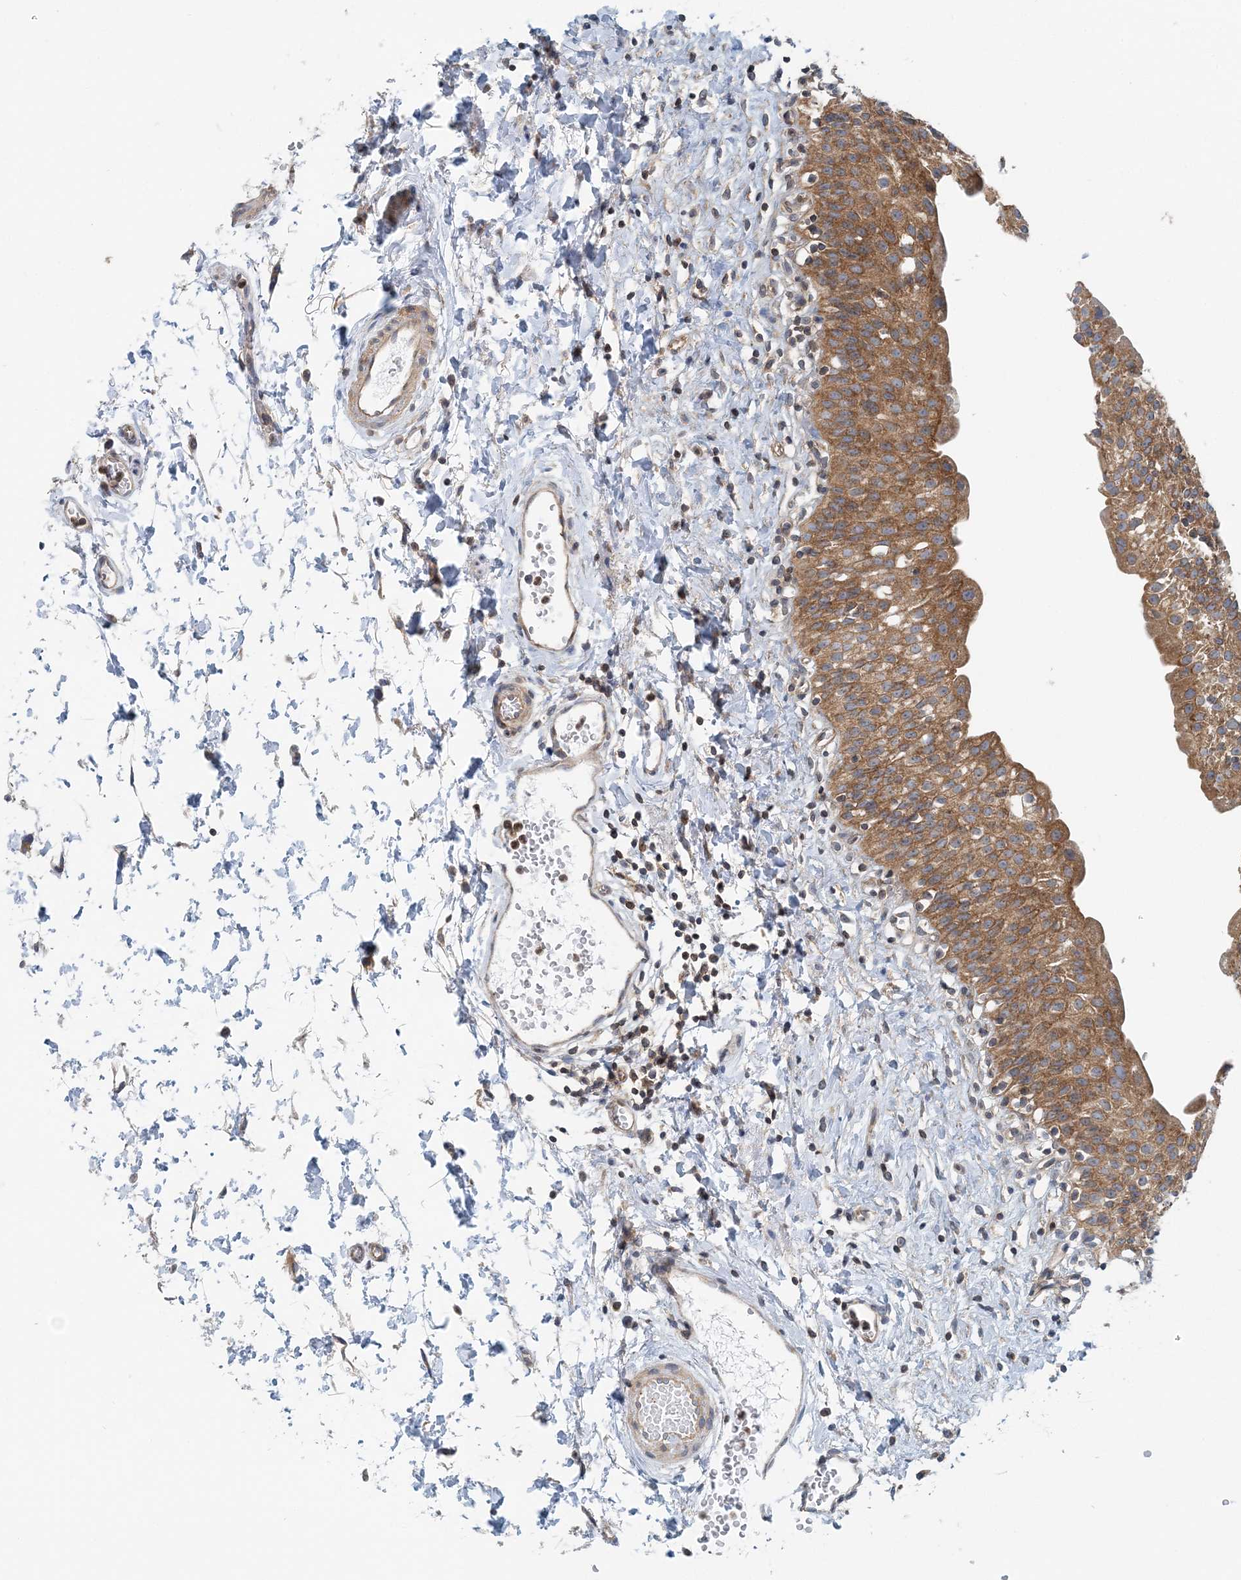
{"staining": {"intensity": "strong", "quantity": ">75%", "location": "cytoplasmic/membranous"}, "tissue": "urinary bladder", "cell_type": "Urothelial cells", "image_type": "normal", "snomed": [{"axis": "morphology", "description": "Normal tissue, NOS"}, {"axis": "topography", "description": "Urinary bladder"}], "caption": "Urinary bladder stained with a brown dye displays strong cytoplasmic/membranous positive positivity in approximately >75% of urothelial cells.", "gene": "MOB4", "patient": {"sex": "male", "age": 51}}